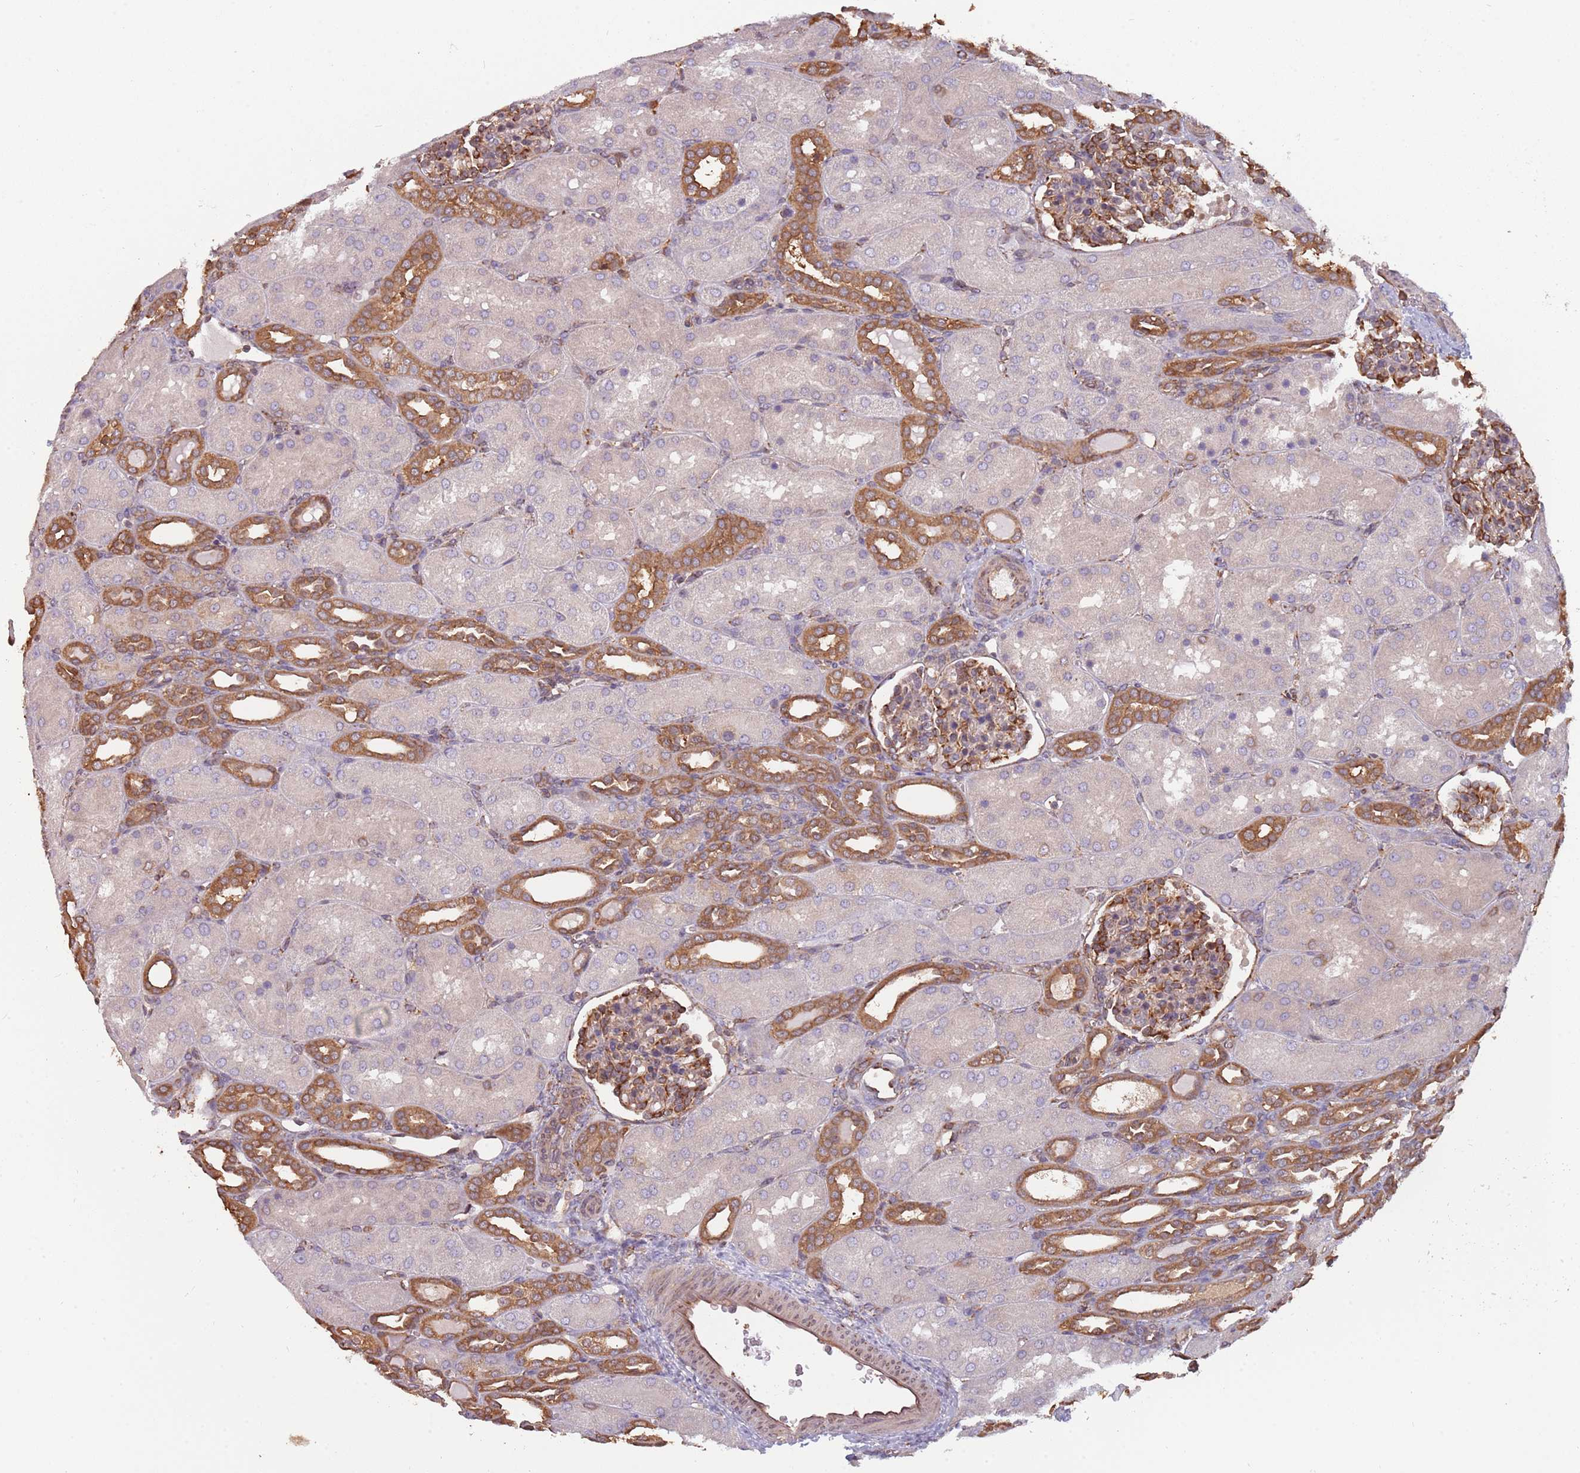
{"staining": {"intensity": "strong", "quantity": "<25%", "location": "cytoplasmic/membranous"}, "tissue": "kidney", "cell_type": "Cells in glomeruli", "image_type": "normal", "snomed": [{"axis": "morphology", "description": "Normal tissue, NOS"}, {"axis": "topography", "description": "Kidney"}], "caption": "Kidney stained with a brown dye exhibits strong cytoplasmic/membranous positive positivity in about <25% of cells in glomeruli.", "gene": "COG4", "patient": {"sex": "male", "age": 1}}